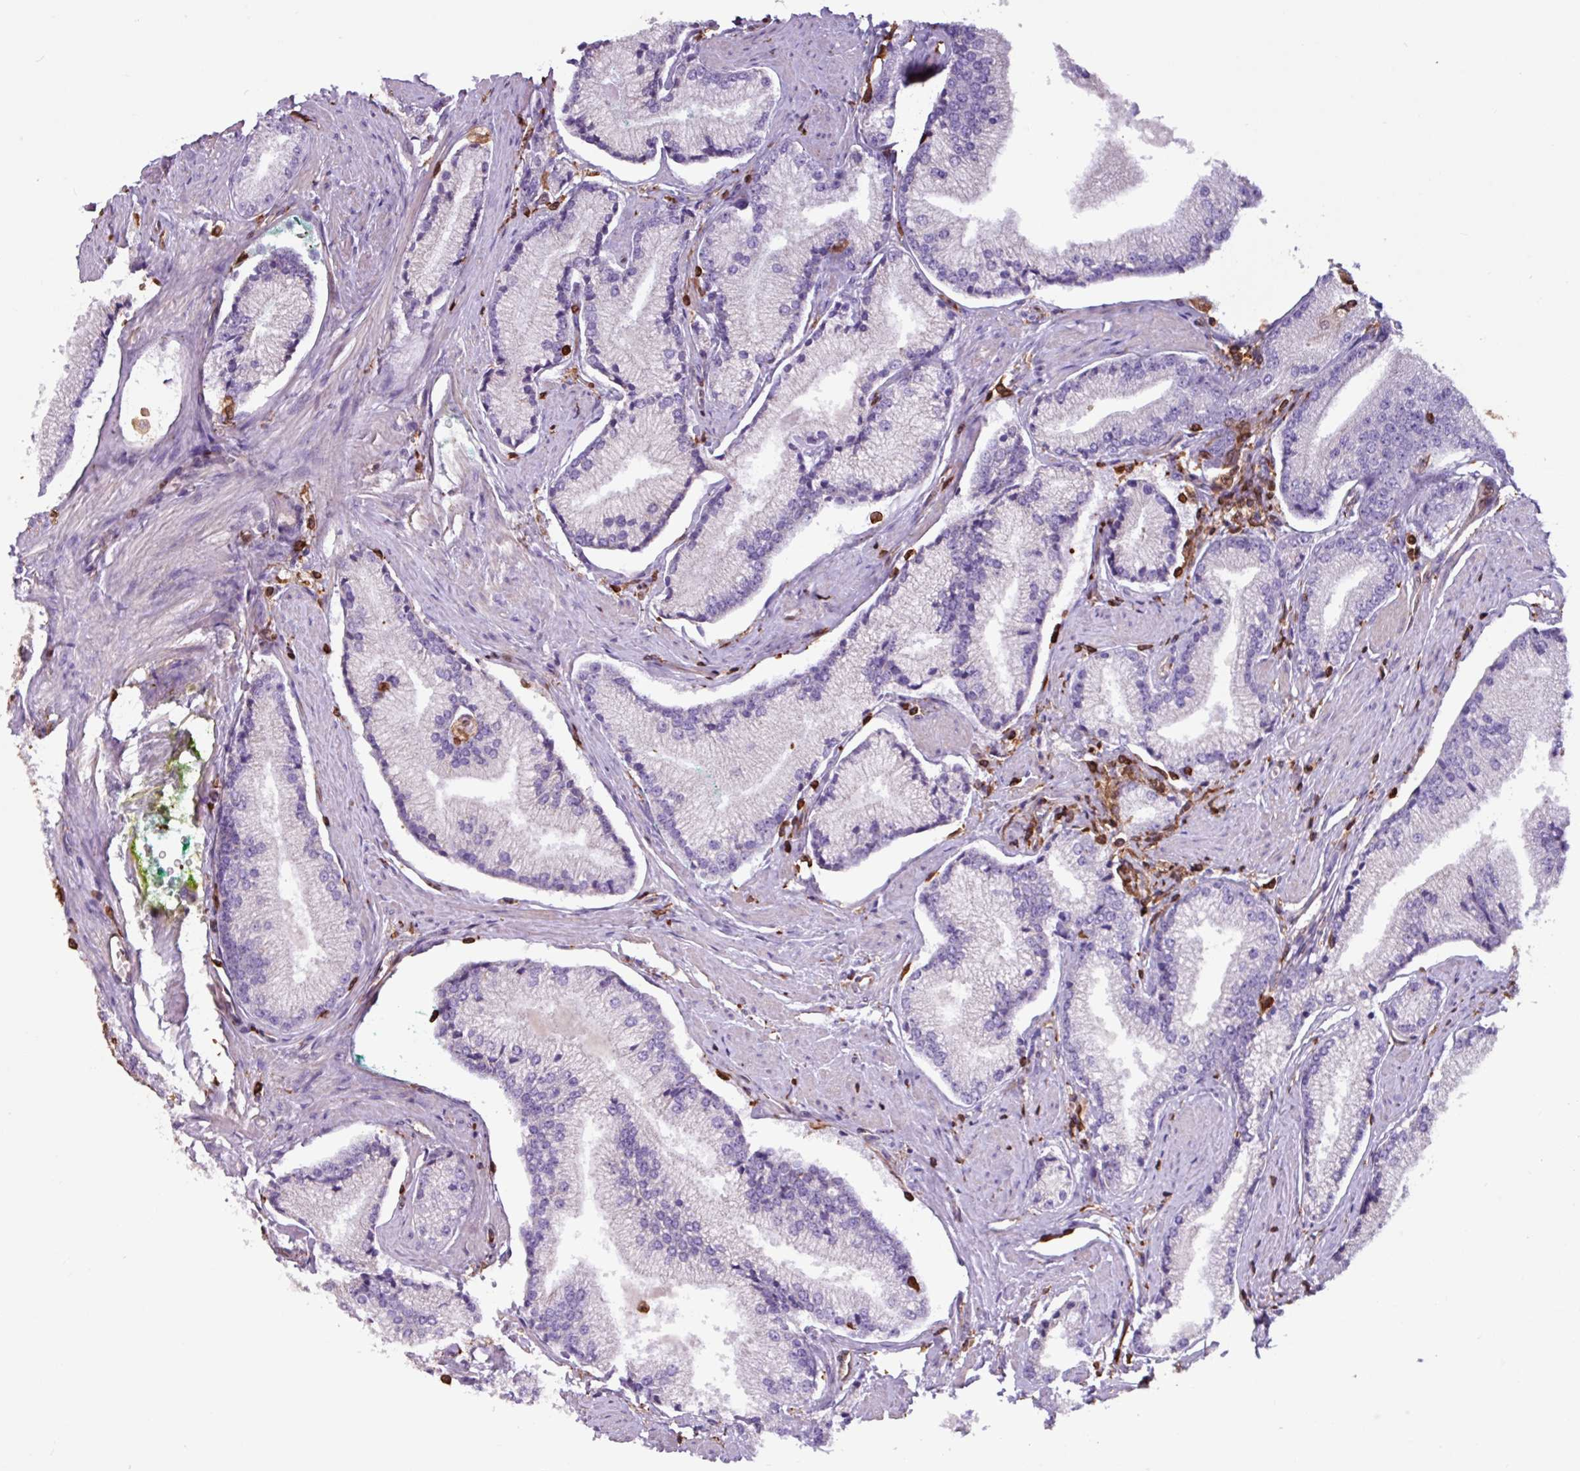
{"staining": {"intensity": "negative", "quantity": "none", "location": "none"}, "tissue": "prostate cancer", "cell_type": "Tumor cells", "image_type": "cancer", "snomed": [{"axis": "morphology", "description": "Adenocarcinoma, High grade"}, {"axis": "topography", "description": "Prostate"}], "caption": "Human prostate adenocarcinoma (high-grade) stained for a protein using IHC shows no positivity in tumor cells.", "gene": "ARHGDIB", "patient": {"sex": "male", "age": 67}}